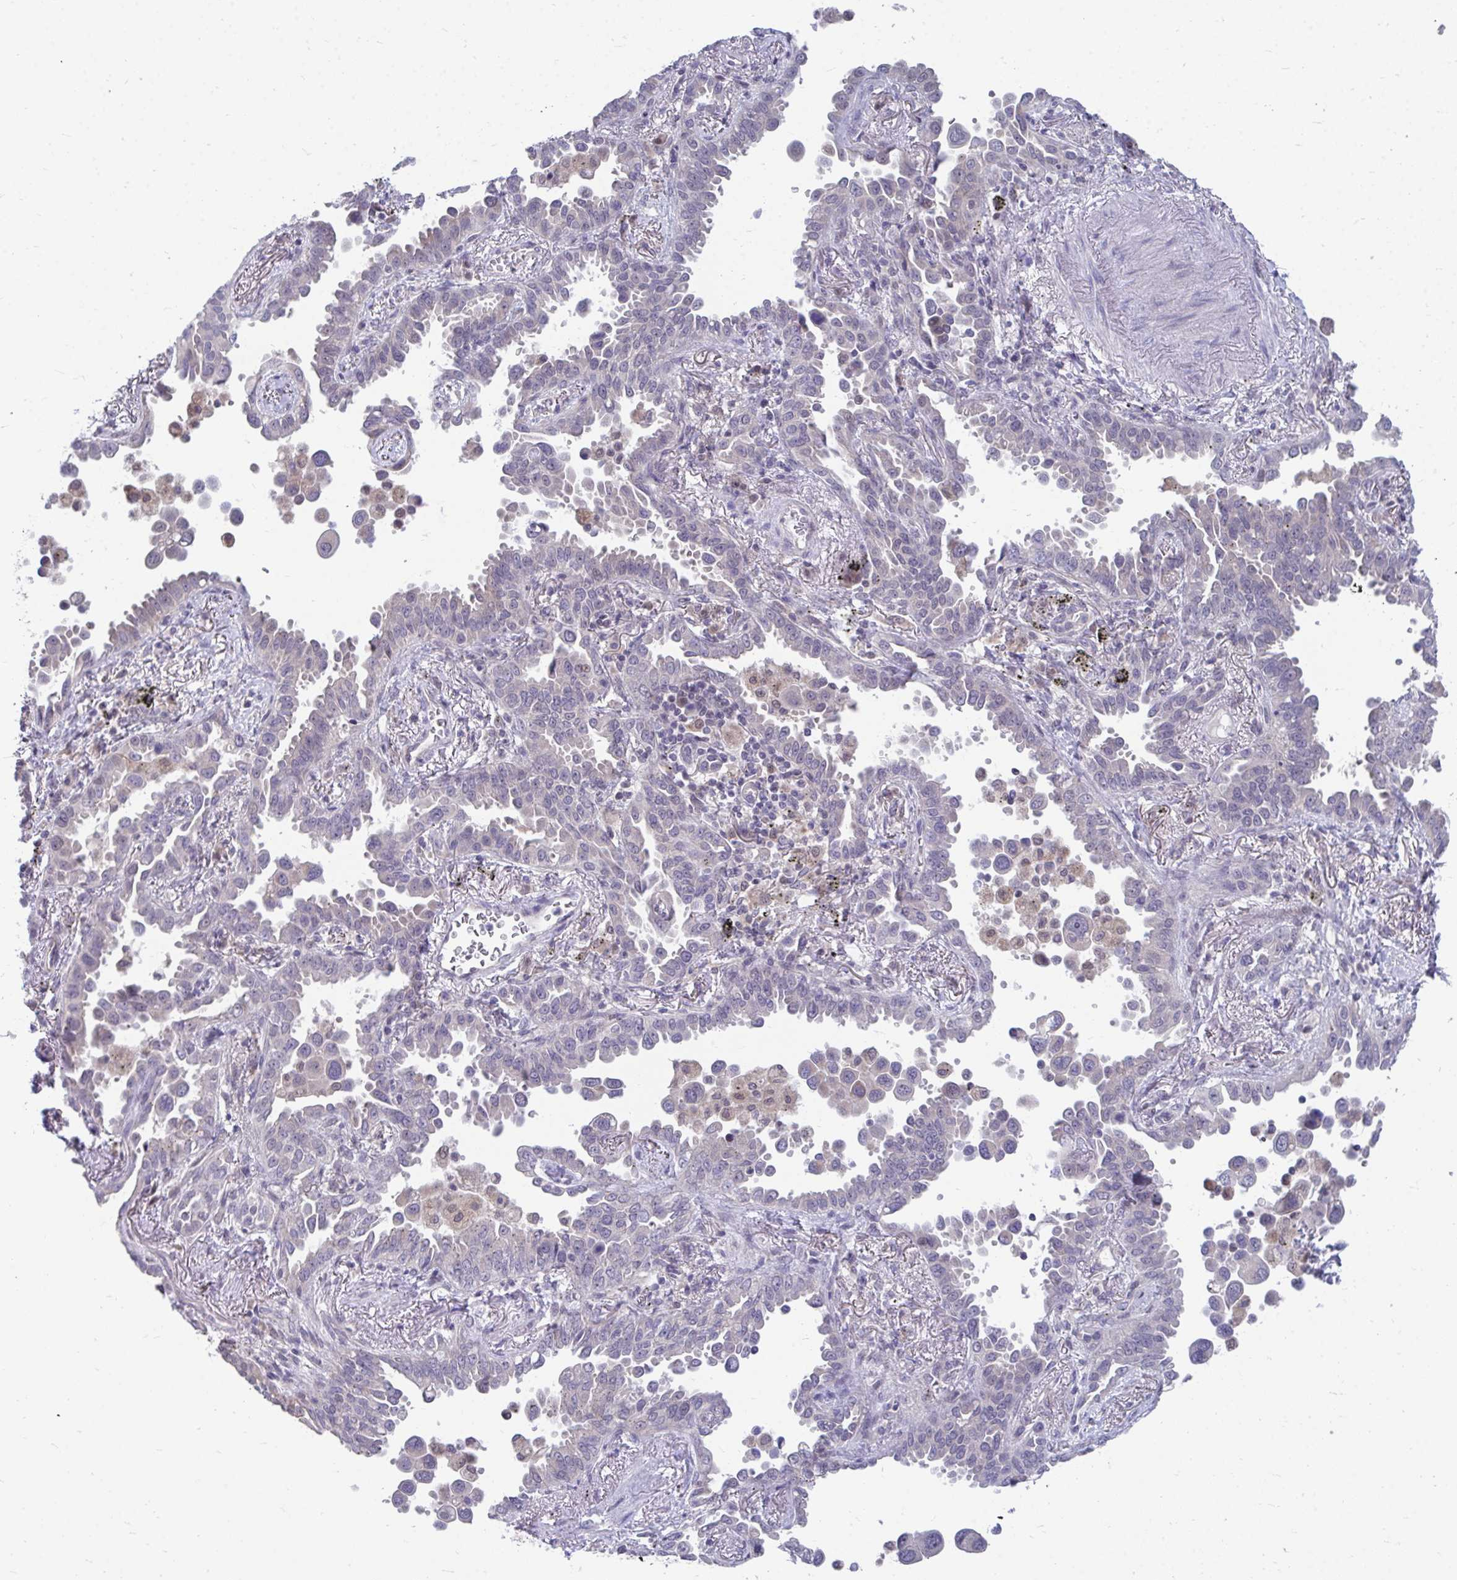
{"staining": {"intensity": "negative", "quantity": "none", "location": "none"}, "tissue": "lung cancer", "cell_type": "Tumor cells", "image_type": "cancer", "snomed": [{"axis": "morphology", "description": "Adenocarcinoma, NOS"}, {"axis": "topography", "description": "Lung"}], "caption": "Protein analysis of lung cancer displays no significant staining in tumor cells.", "gene": "MROH8", "patient": {"sex": "male", "age": 67}}